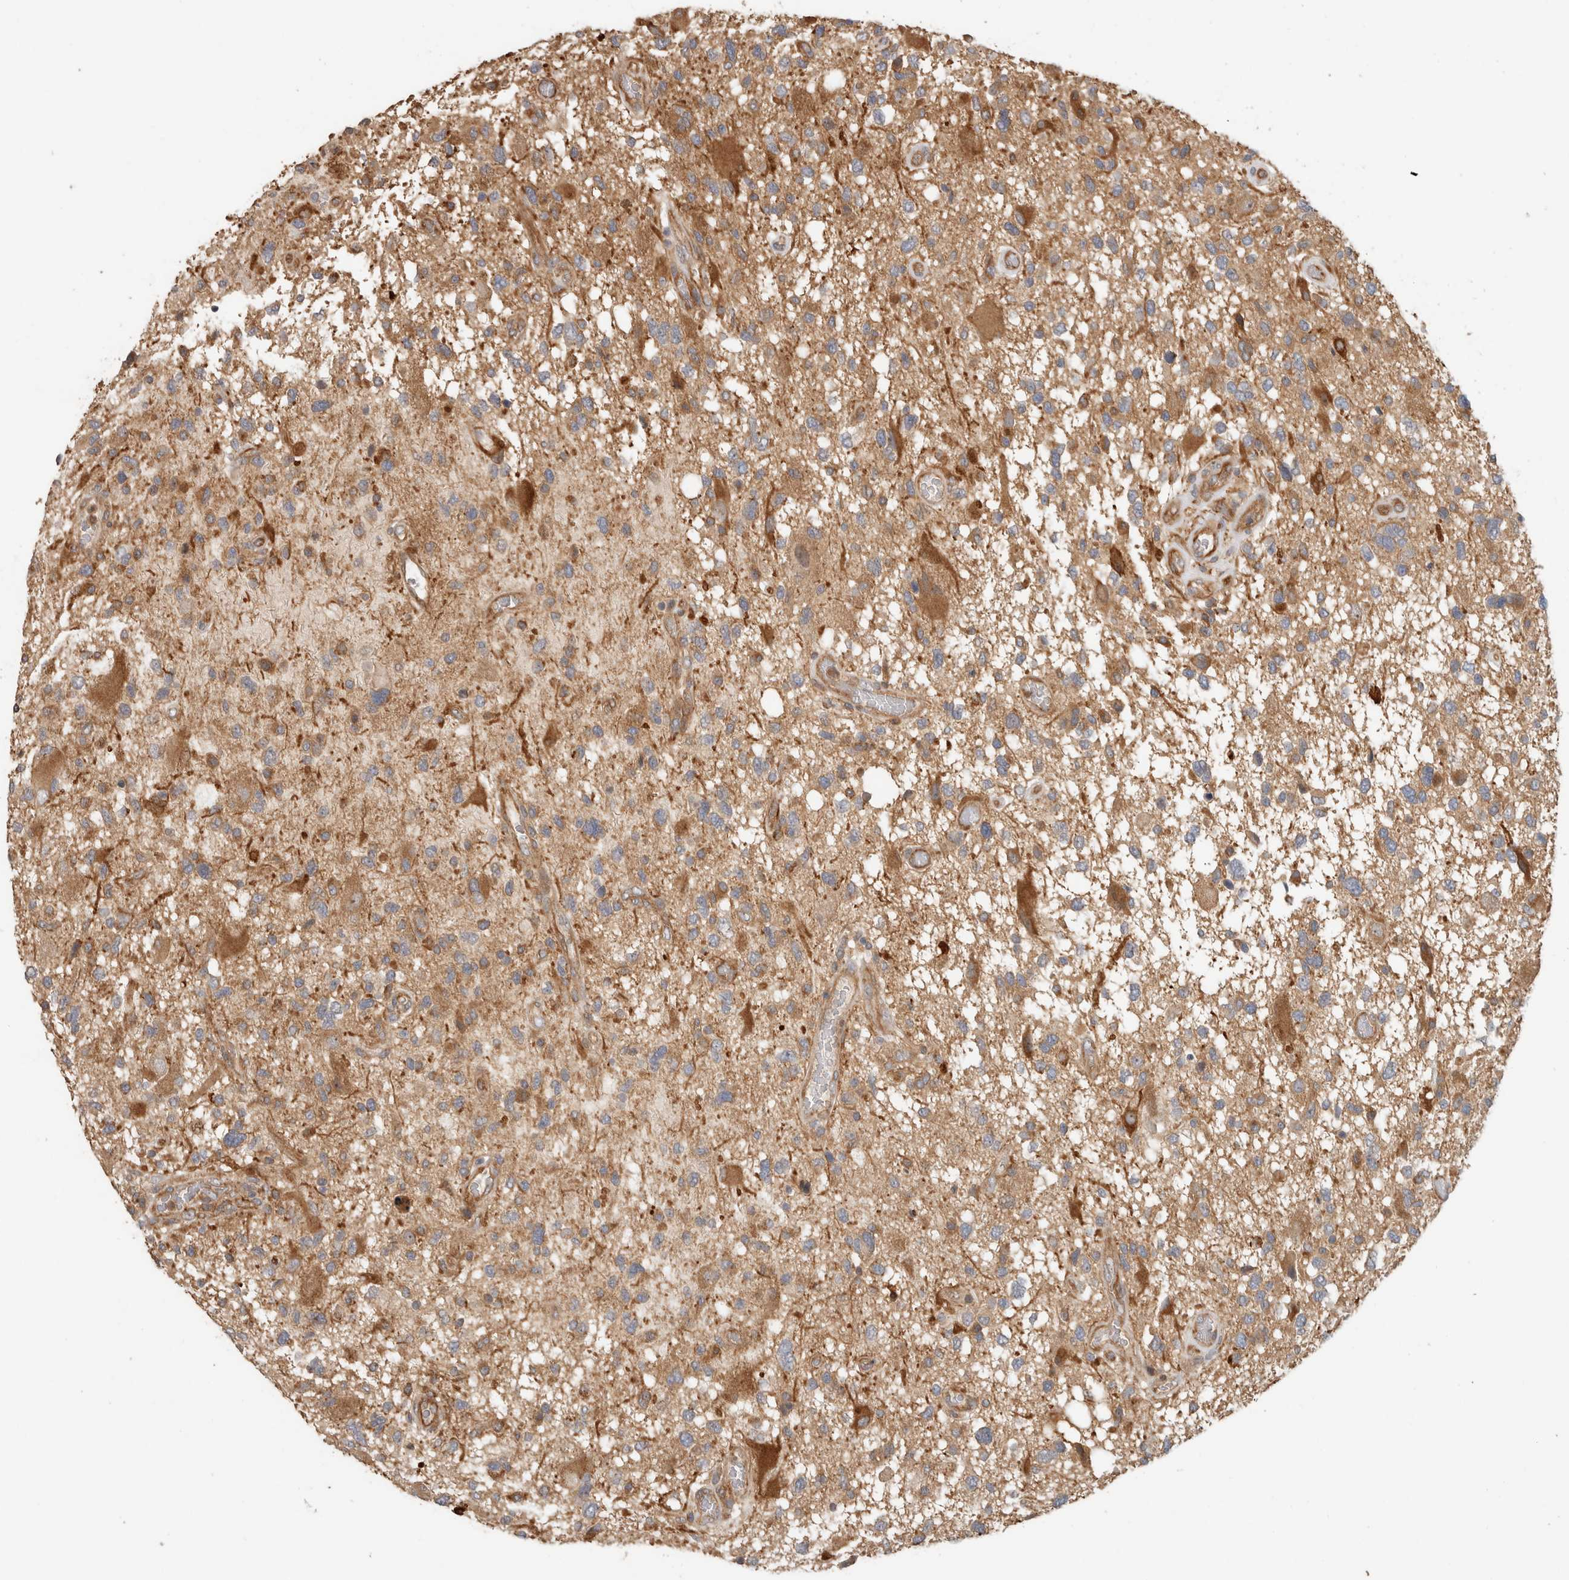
{"staining": {"intensity": "moderate", "quantity": ">75%", "location": "cytoplasmic/membranous"}, "tissue": "glioma", "cell_type": "Tumor cells", "image_type": "cancer", "snomed": [{"axis": "morphology", "description": "Glioma, malignant, High grade"}, {"axis": "topography", "description": "Brain"}], "caption": "Protein expression analysis of high-grade glioma (malignant) exhibits moderate cytoplasmic/membranous positivity in about >75% of tumor cells.", "gene": "SIPA1L2", "patient": {"sex": "male", "age": 33}}